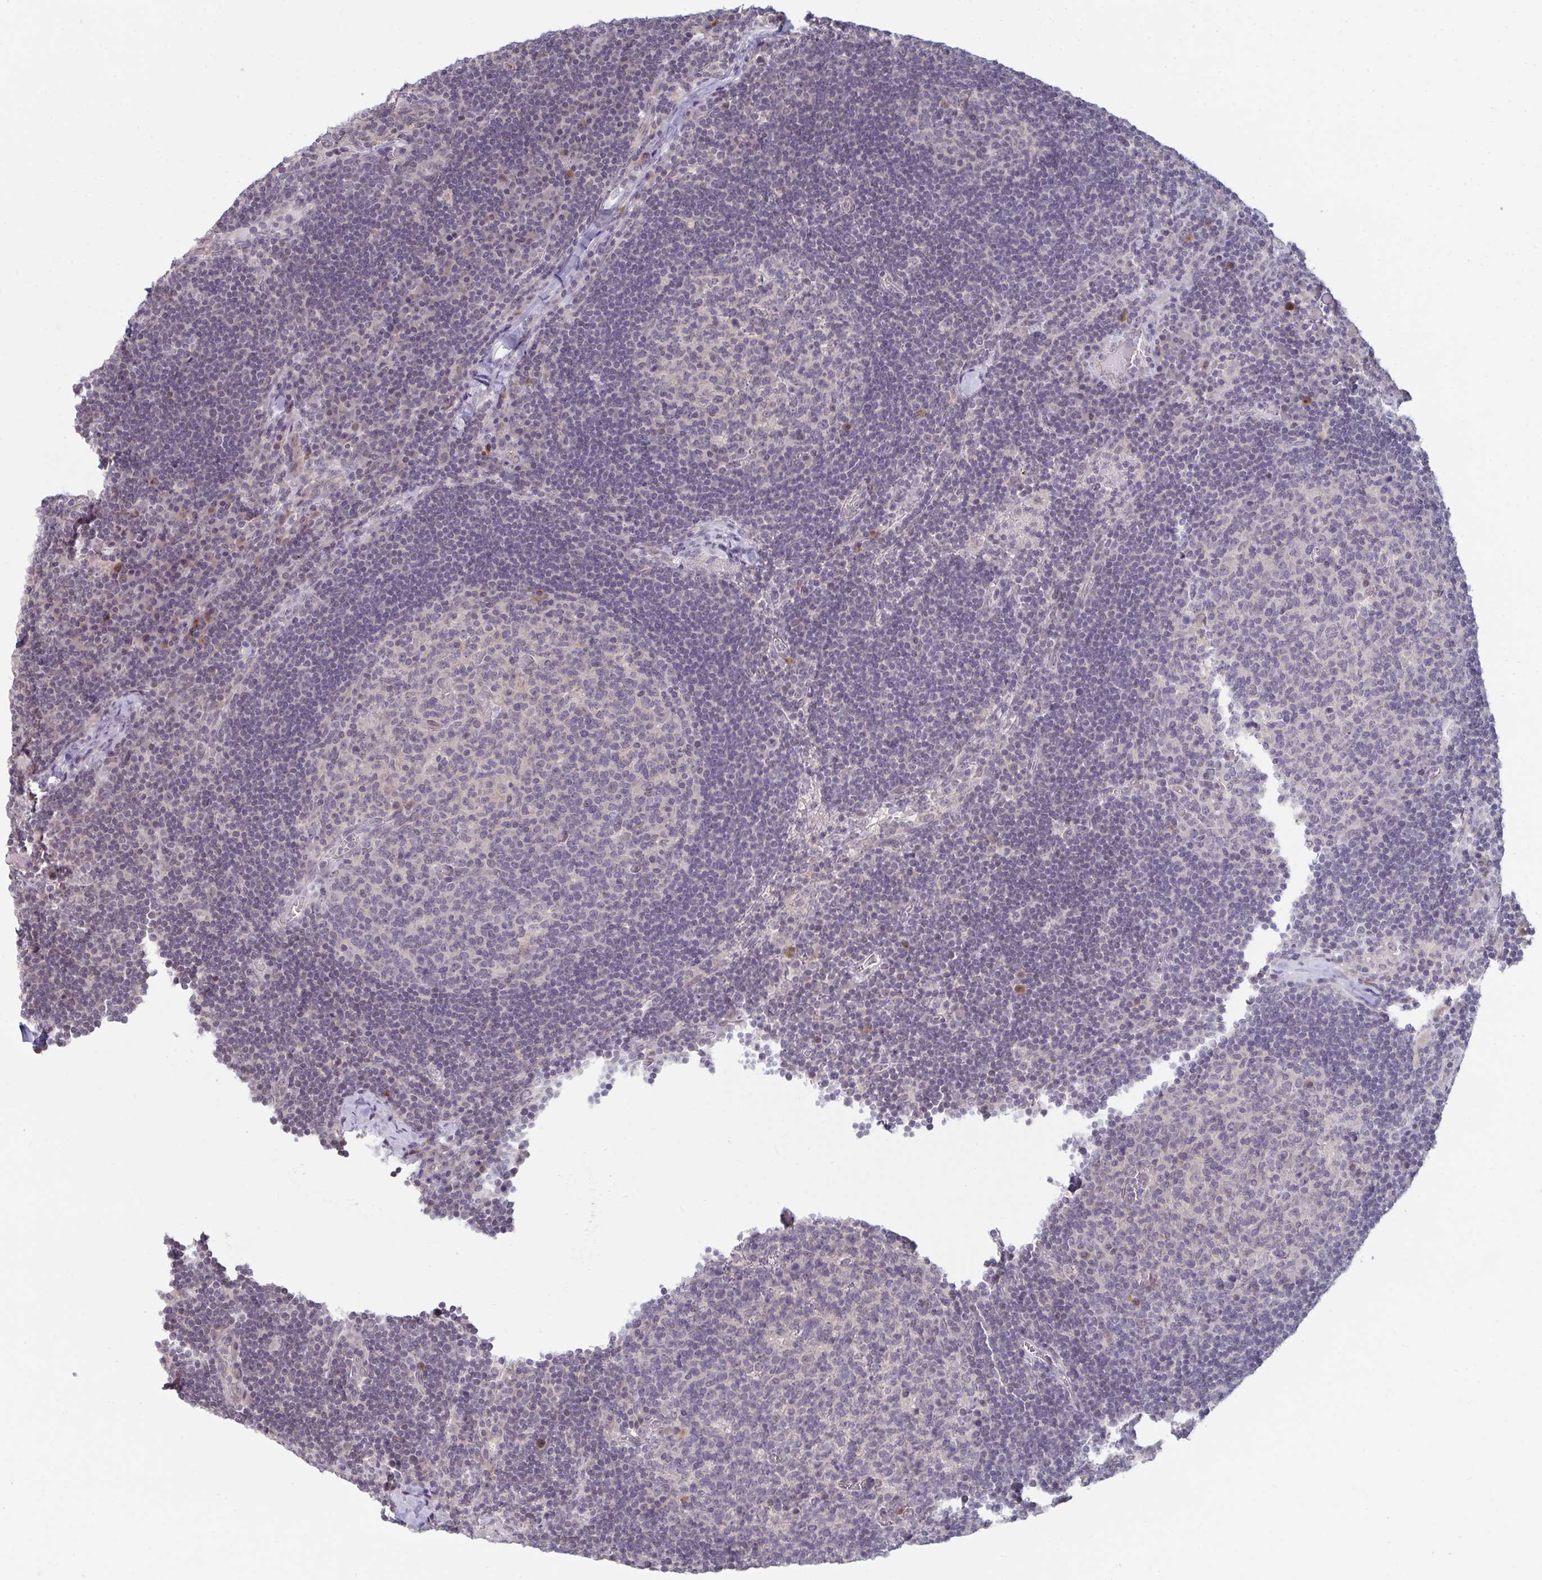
{"staining": {"intensity": "negative", "quantity": "none", "location": "none"}, "tissue": "lymph node", "cell_type": "Germinal center cells", "image_type": "normal", "snomed": [{"axis": "morphology", "description": "Normal tissue, NOS"}, {"axis": "topography", "description": "Lymph node"}], "caption": "The IHC micrograph has no significant expression in germinal center cells of lymph node. The staining is performed using DAB (3,3'-diaminobenzidine) brown chromogen with nuclei counter-stained in using hematoxylin.", "gene": "ZNF214", "patient": {"sex": "male", "age": 67}}